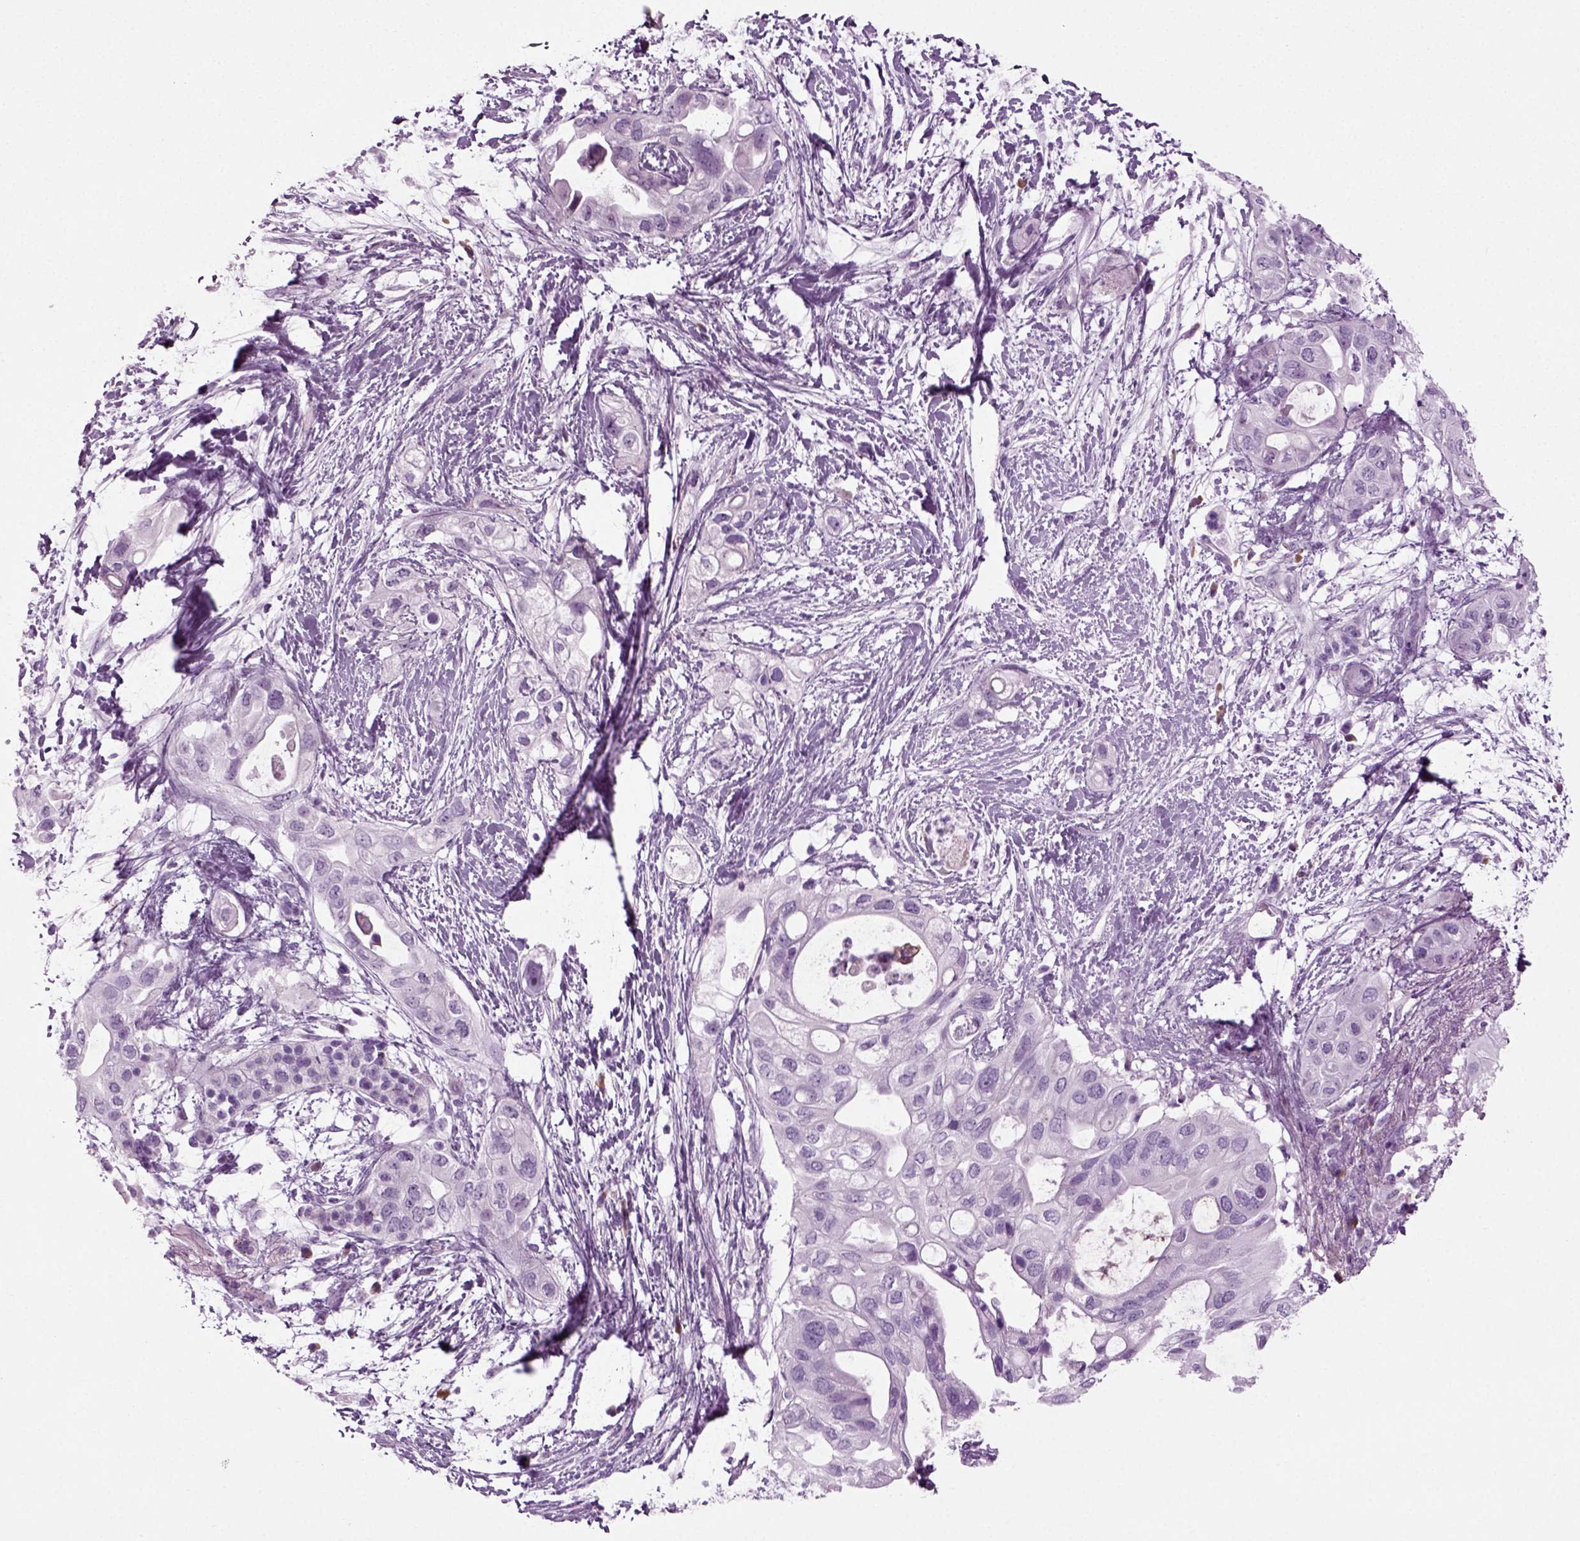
{"staining": {"intensity": "negative", "quantity": "none", "location": "none"}, "tissue": "pancreatic cancer", "cell_type": "Tumor cells", "image_type": "cancer", "snomed": [{"axis": "morphology", "description": "Adenocarcinoma, NOS"}, {"axis": "topography", "description": "Pancreas"}], "caption": "Tumor cells are negative for brown protein staining in adenocarcinoma (pancreatic). (DAB IHC visualized using brightfield microscopy, high magnification).", "gene": "PRLH", "patient": {"sex": "female", "age": 72}}